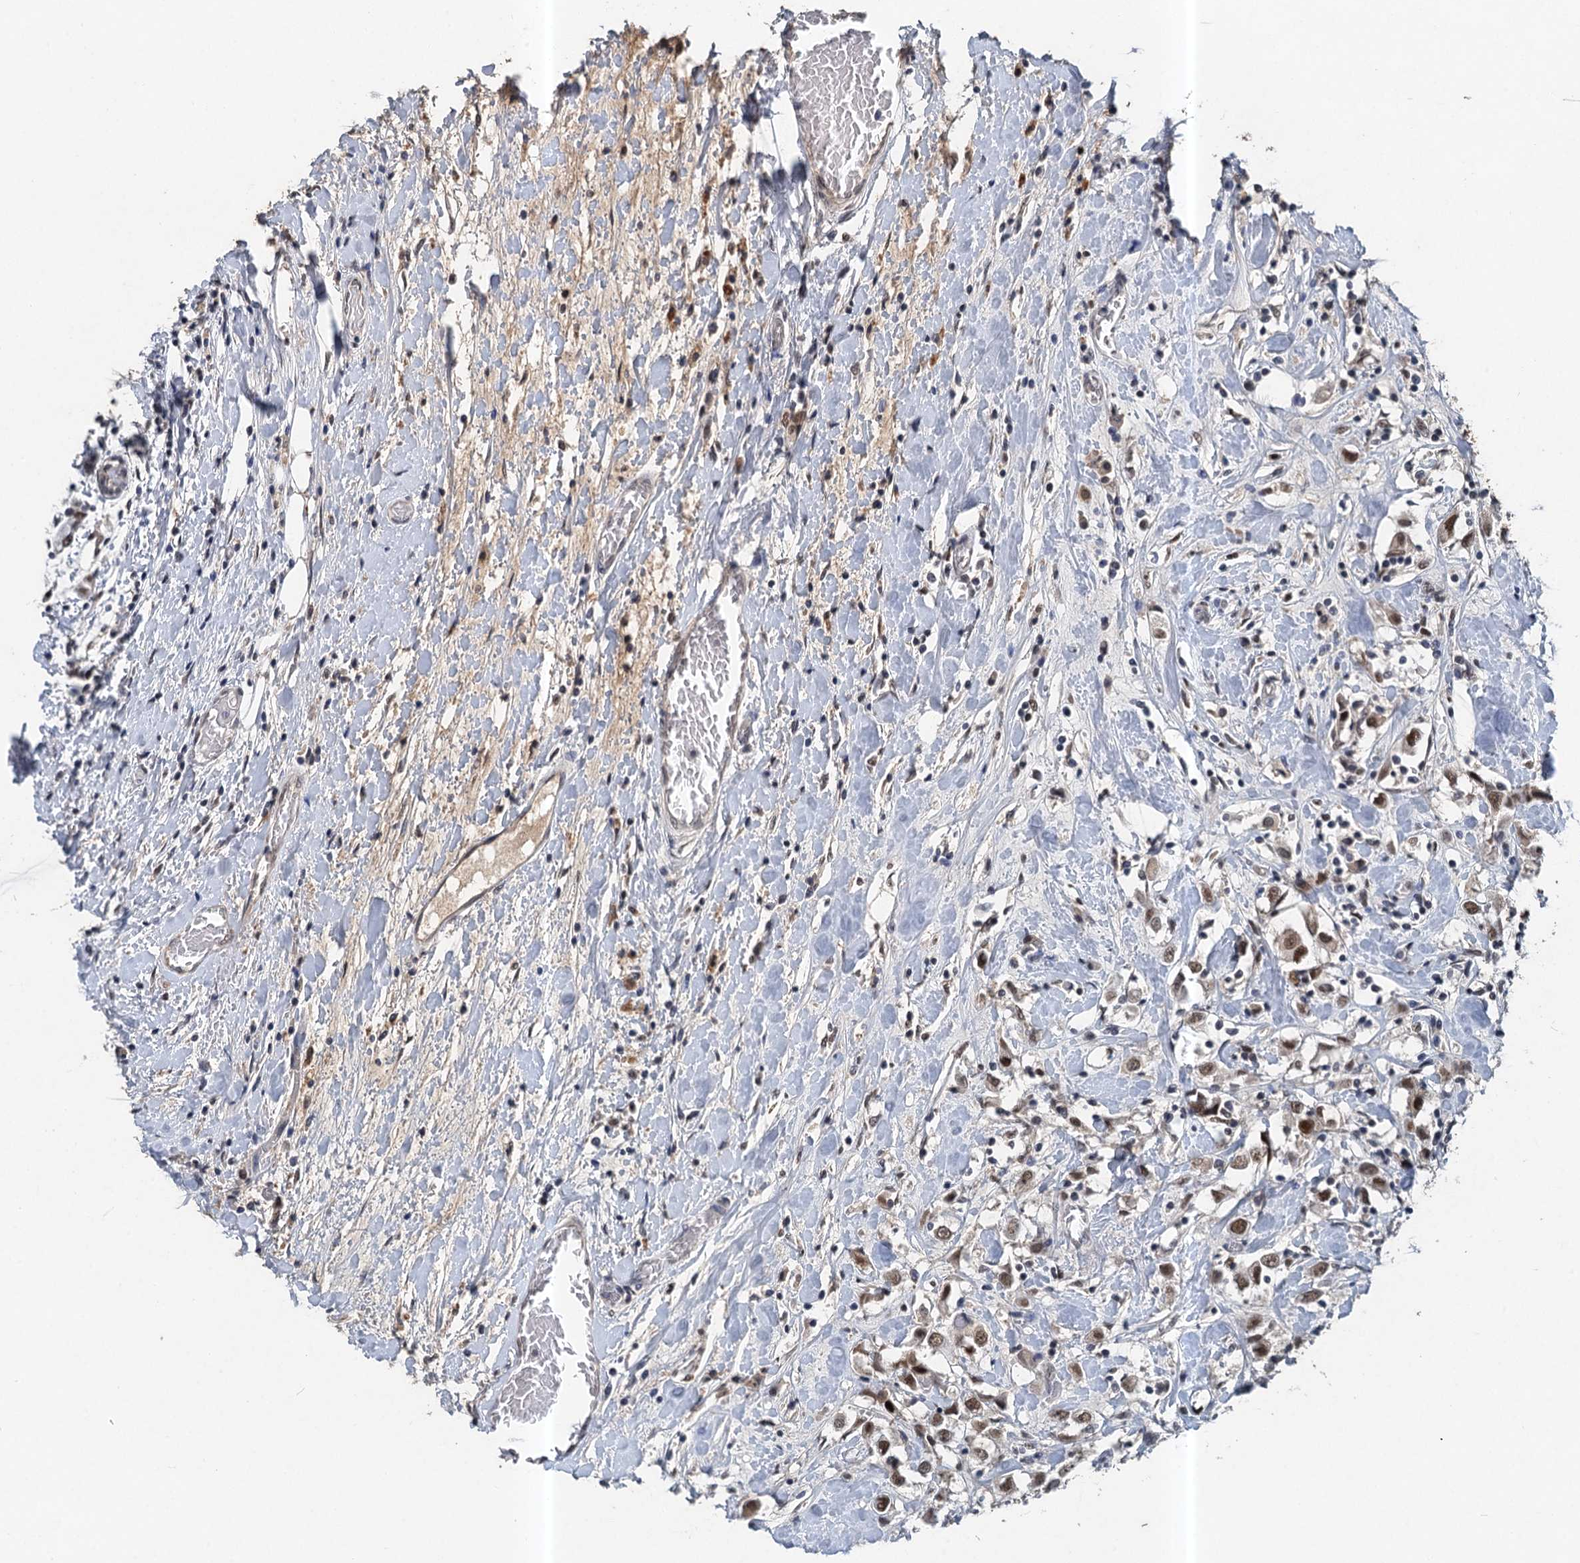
{"staining": {"intensity": "moderate", "quantity": ">75%", "location": "nuclear"}, "tissue": "breast cancer", "cell_type": "Tumor cells", "image_type": "cancer", "snomed": [{"axis": "morphology", "description": "Duct carcinoma"}, {"axis": "topography", "description": "Breast"}], "caption": "A brown stain highlights moderate nuclear staining of a protein in breast invasive ductal carcinoma tumor cells. (DAB IHC, brown staining for protein, blue staining for nuclei).", "gene": "CSTF3", "patient": {"sex": "female", "age": 61}}